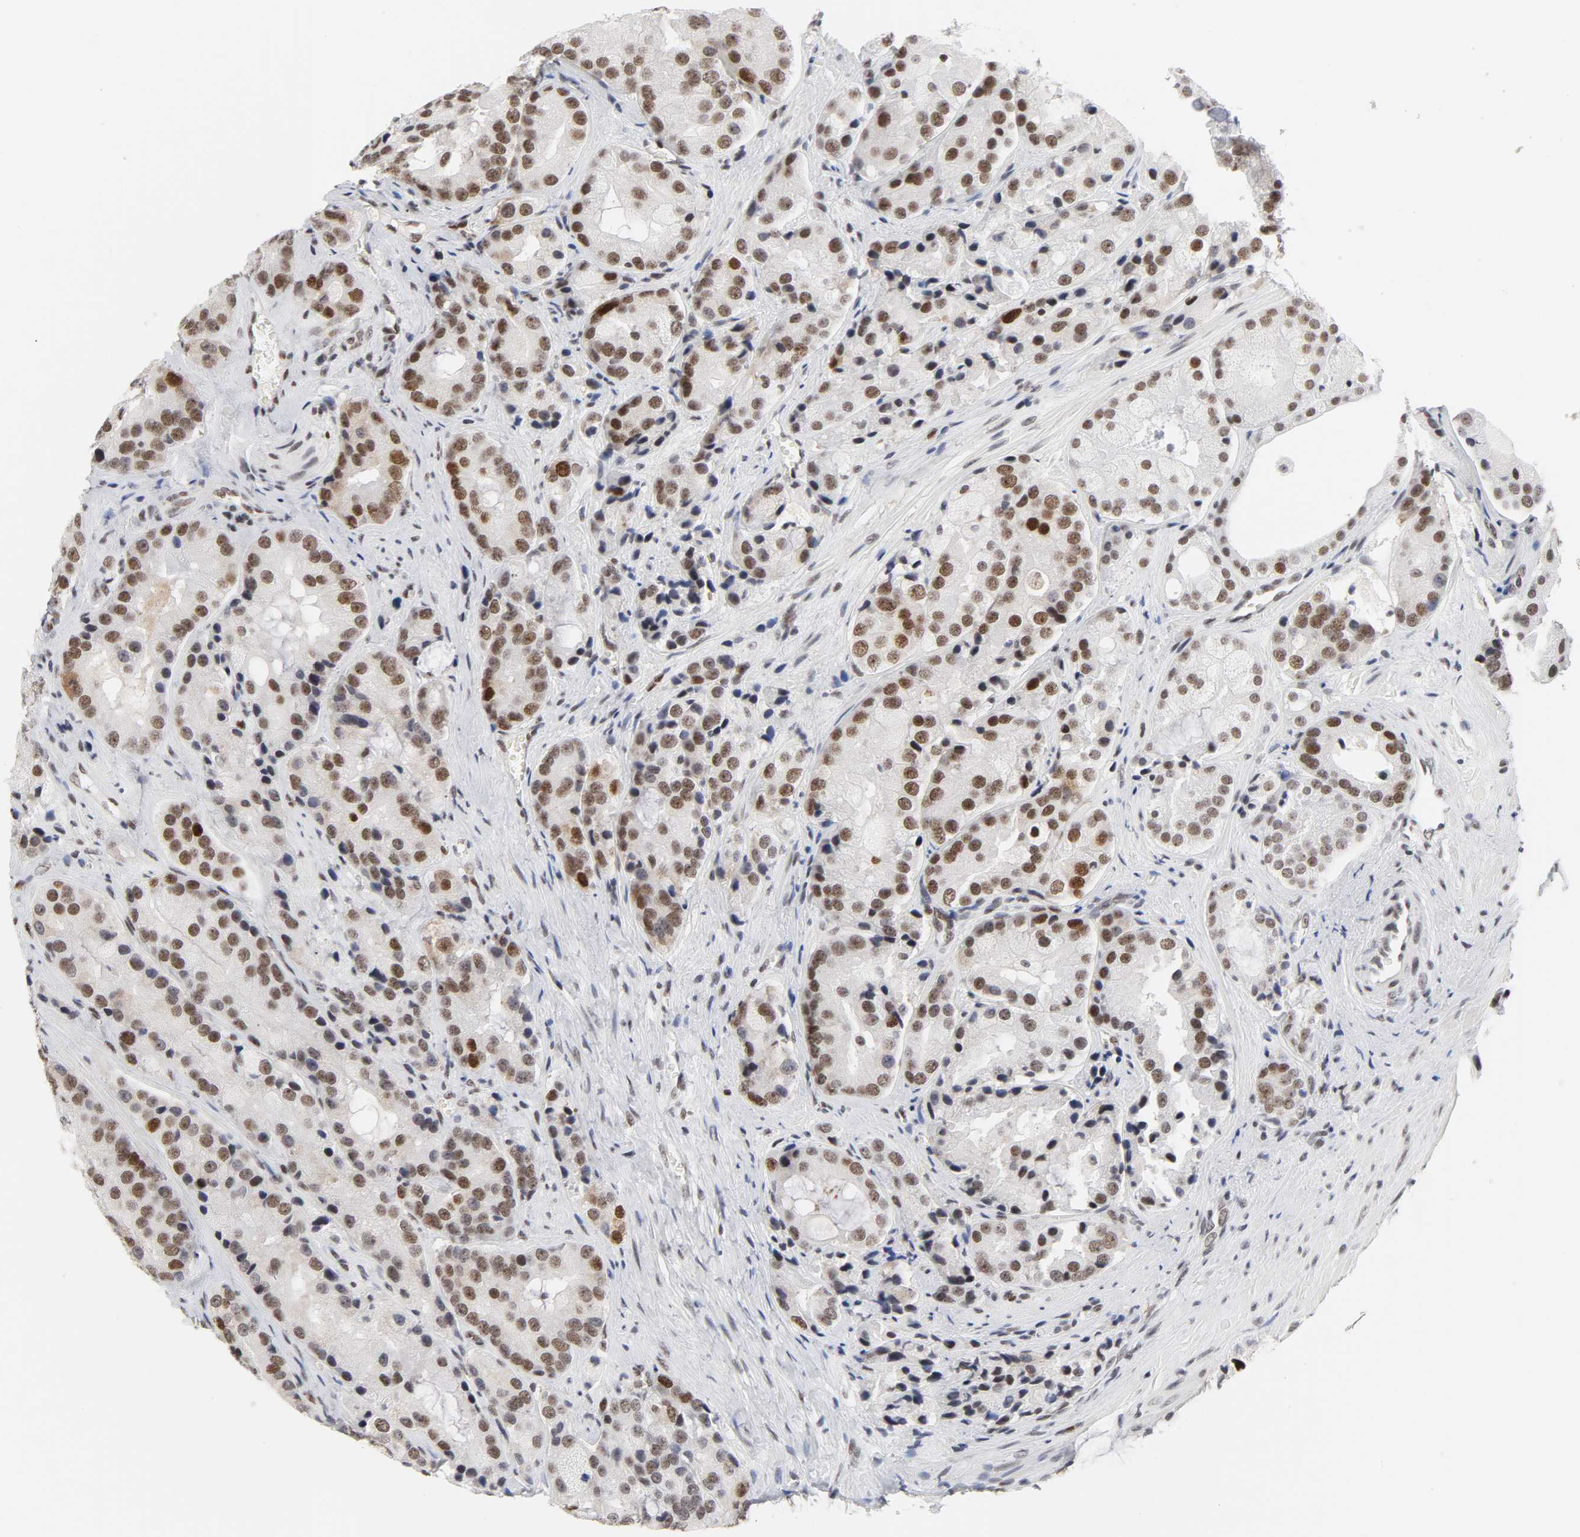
{"staining": {"intensity": "moderate", "quantity": "25%-75%", "location": "nuclear"}, "tissue": "prostate cancer", "cell_type": "Tumor cells", "image_type": "cancer", "snomed": [{"axis": "morphology", "description": "Adenocarcinoma, High grade"}, {"axis": "topography", "description": "Prostate"}], "caption": "Immunohistochemistry (IHC) of human adenocarcinoma (high-grade) (prostate) exhibits medium levels of moderate nuclear staining in about 25%-75% of tumor cells. (DAB (3,3'-diaminobenzidine) IHC with brightfield microscopy, high magnification).", "gene": "RFC4", "patient": {"sex": "male", "age": 70}}